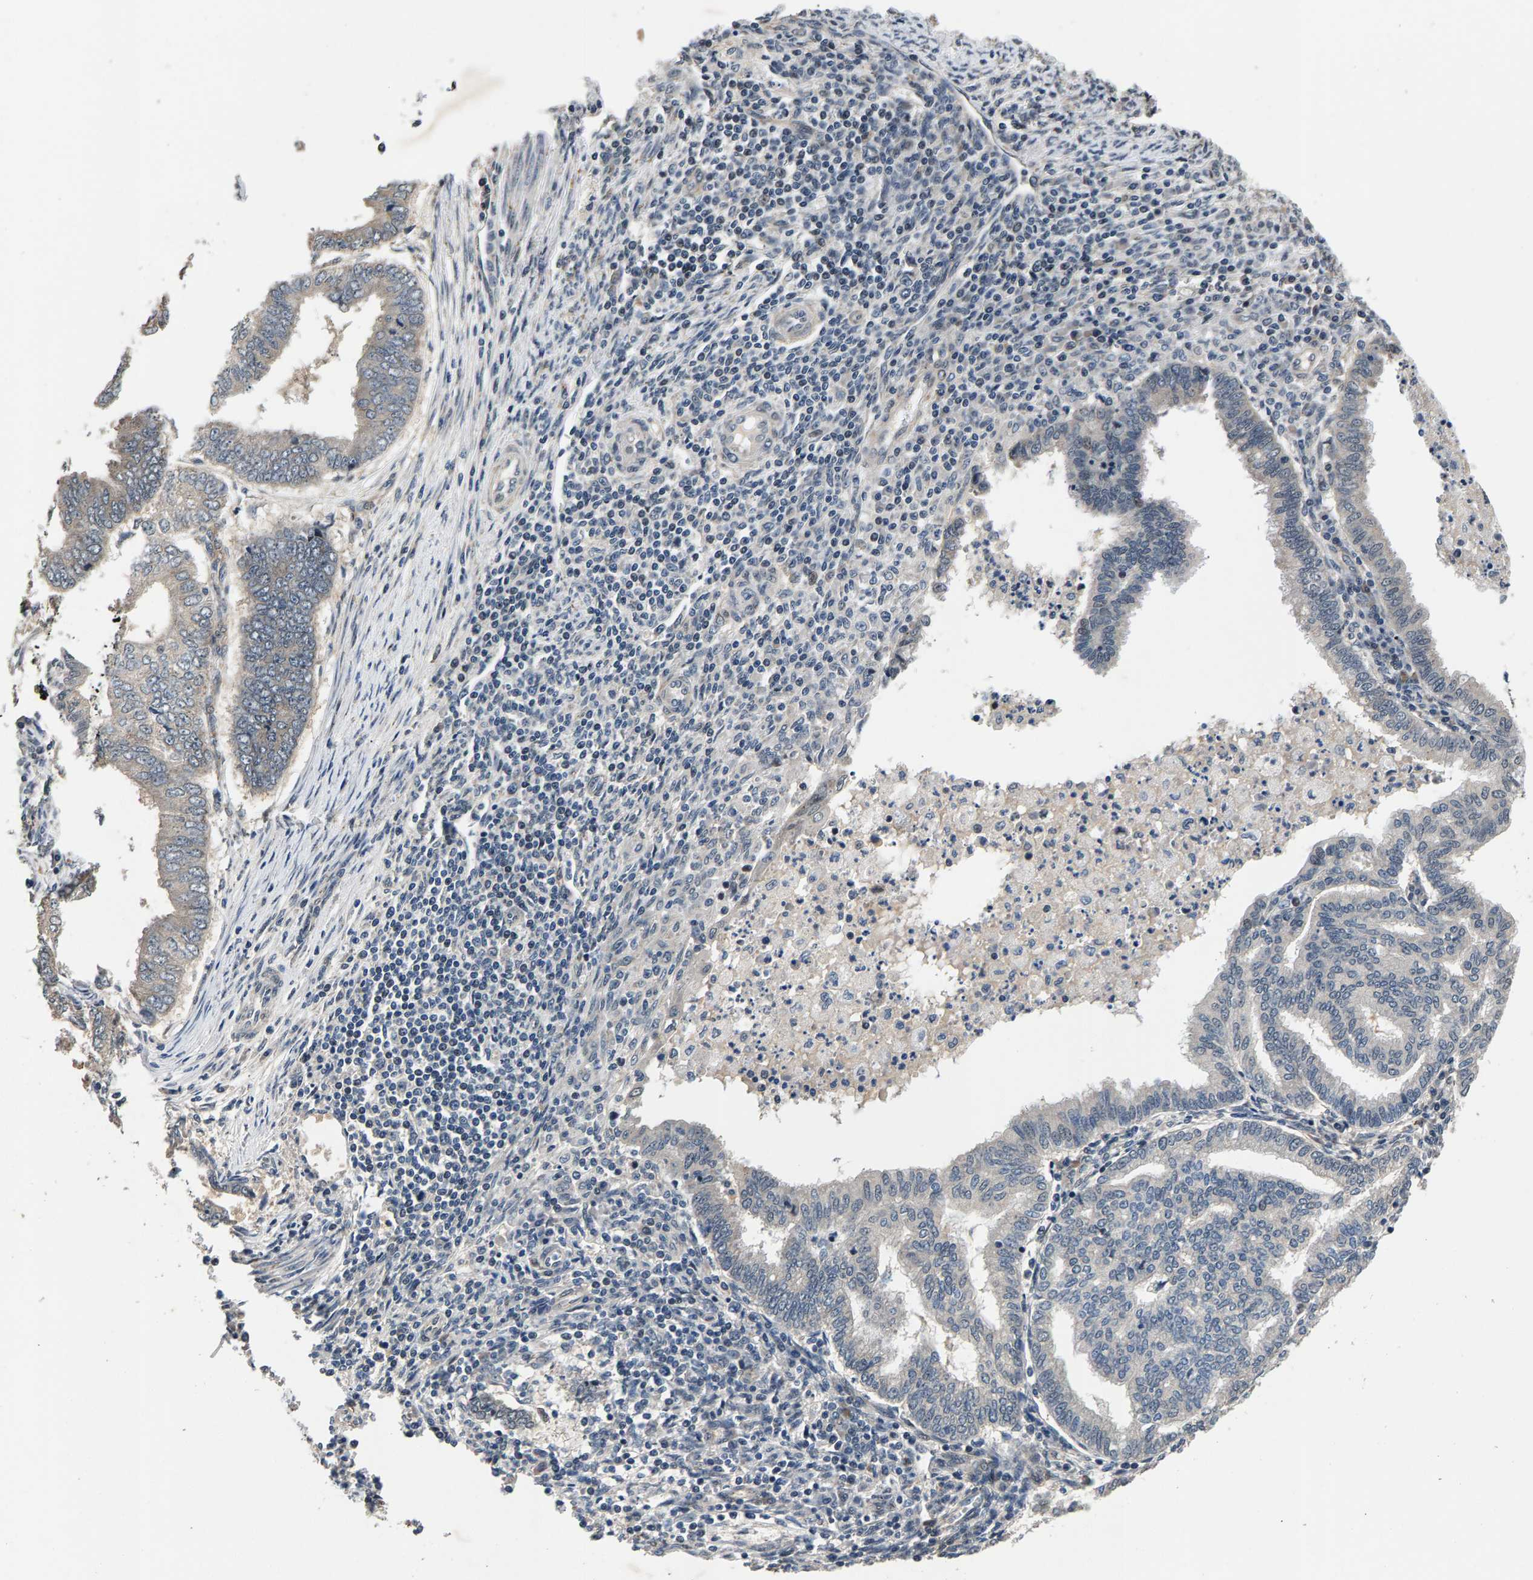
{"staining": {"intensity": "negative", "quantity": "none", "location": "none"}, "tissue": "endometrial cancer", "cell_type": "Tumor cells", "image_type": "cancer", "snomed": [{"axis": "morphology", "description": "Polyp, NOS"}, {"axis": "morphology", "description": "Adenocarcinoma, NOS"}, {"axis": "morphology", "description": "Adenoma, NOS"}, {"axis": "topography", "description": "Endometrium"}], "caption": "IHC image of neoplastic tissue: endometrial cancer (adenoma) stained with DAB (3,3'-diaminobenzidine) demonstrates no significant protein positivity in tumor cells. Nuclei are stained in blue.", "gene": "RBM33", "patient": {"sex": "female", "age": 79}}